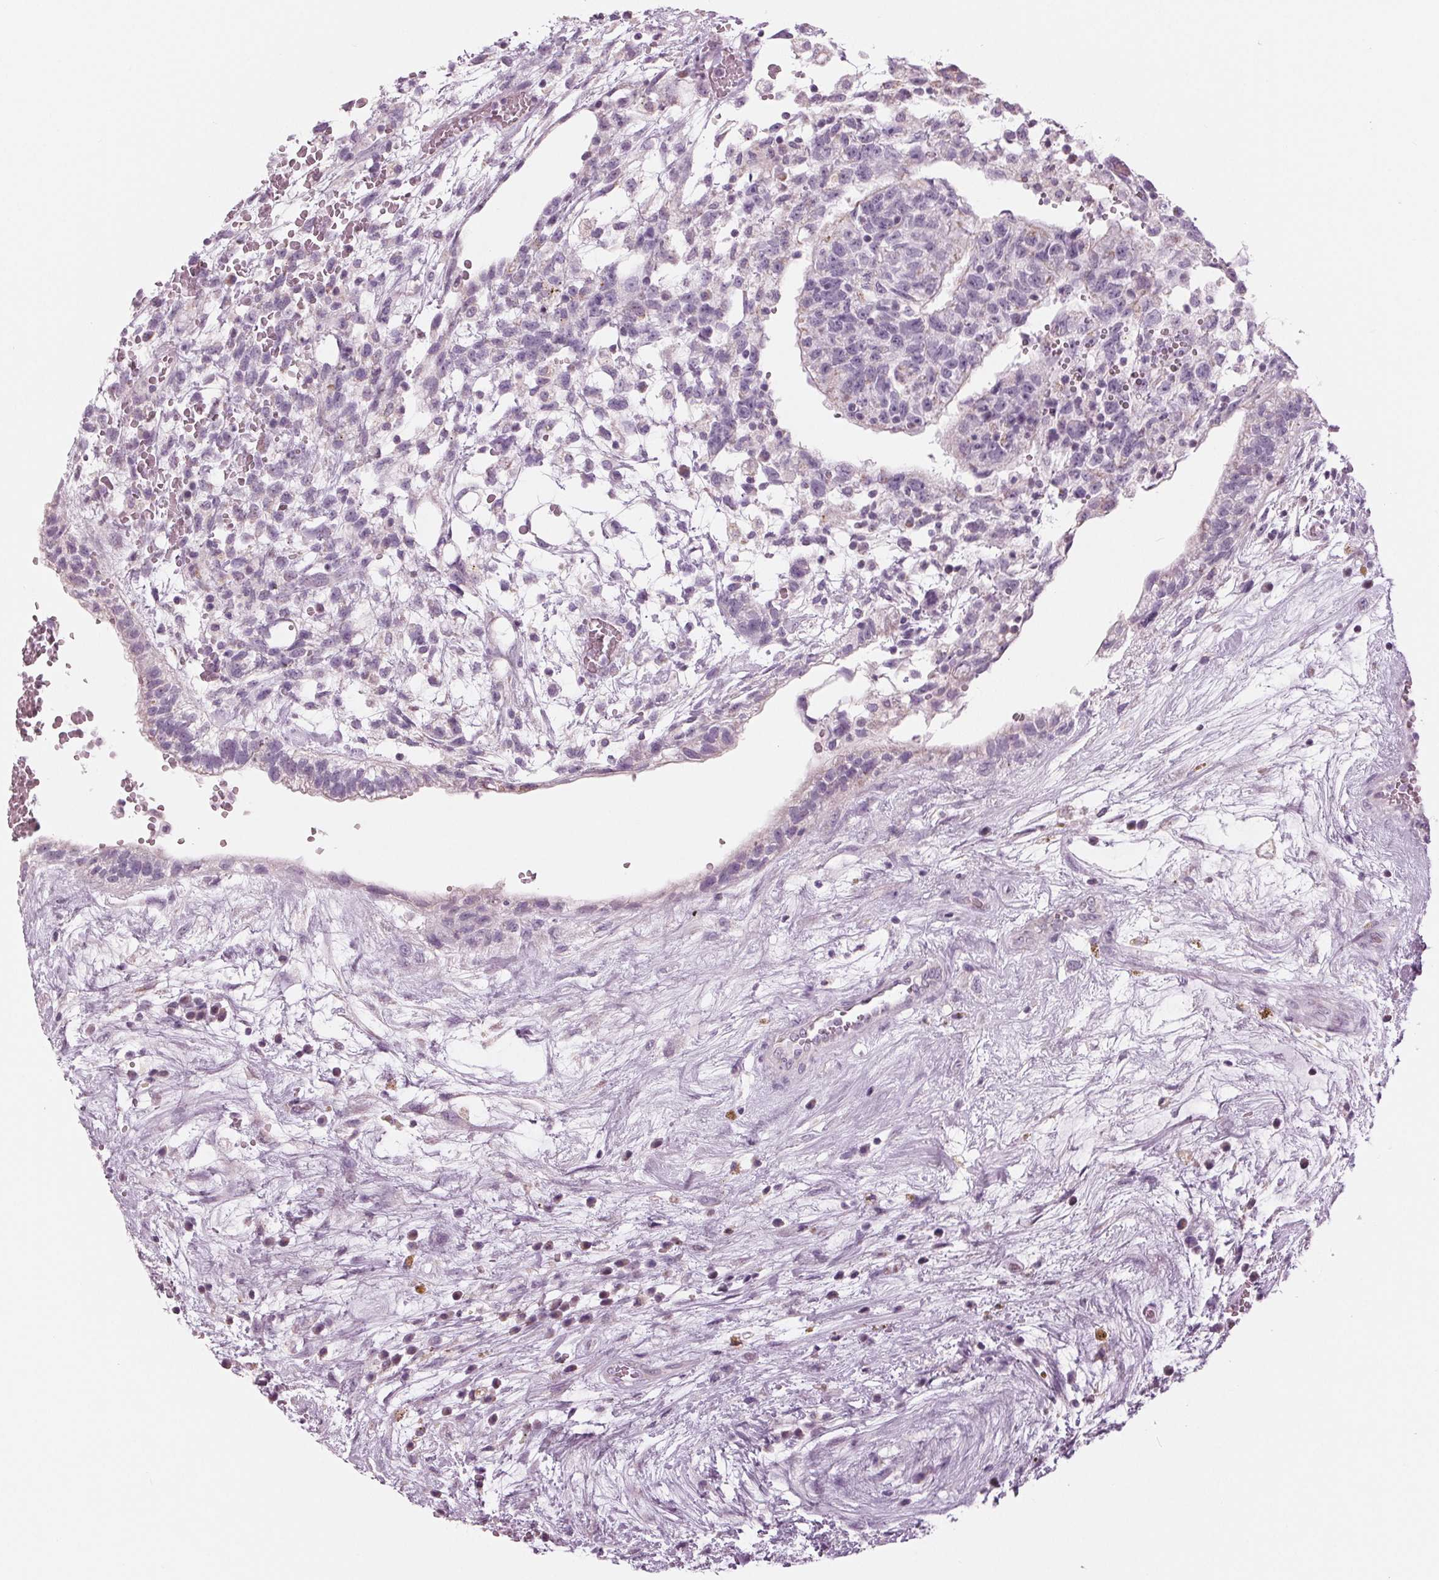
{"staining": {"intensity": "negative", "quantity": "none", "location": "none"}, "tissue": "testis cancer", "cell_type": "Tumor cells", "image_type": "cancer", "snomed": [{"axis": "morphology", "description": "Normal tissue, NOS"}, {"axis": "morphology", "description": "Carcinoma, Embryonal, NOS"}, {"axis": "topography", "description": "Testis"}], "caption": "Immunohistochemical staining of human embryonal carcinoma (testis) shows no significant positivity in tumor cells.", "gene": "SAMD4A", "patient": {"sex": "male", "age": 32}}